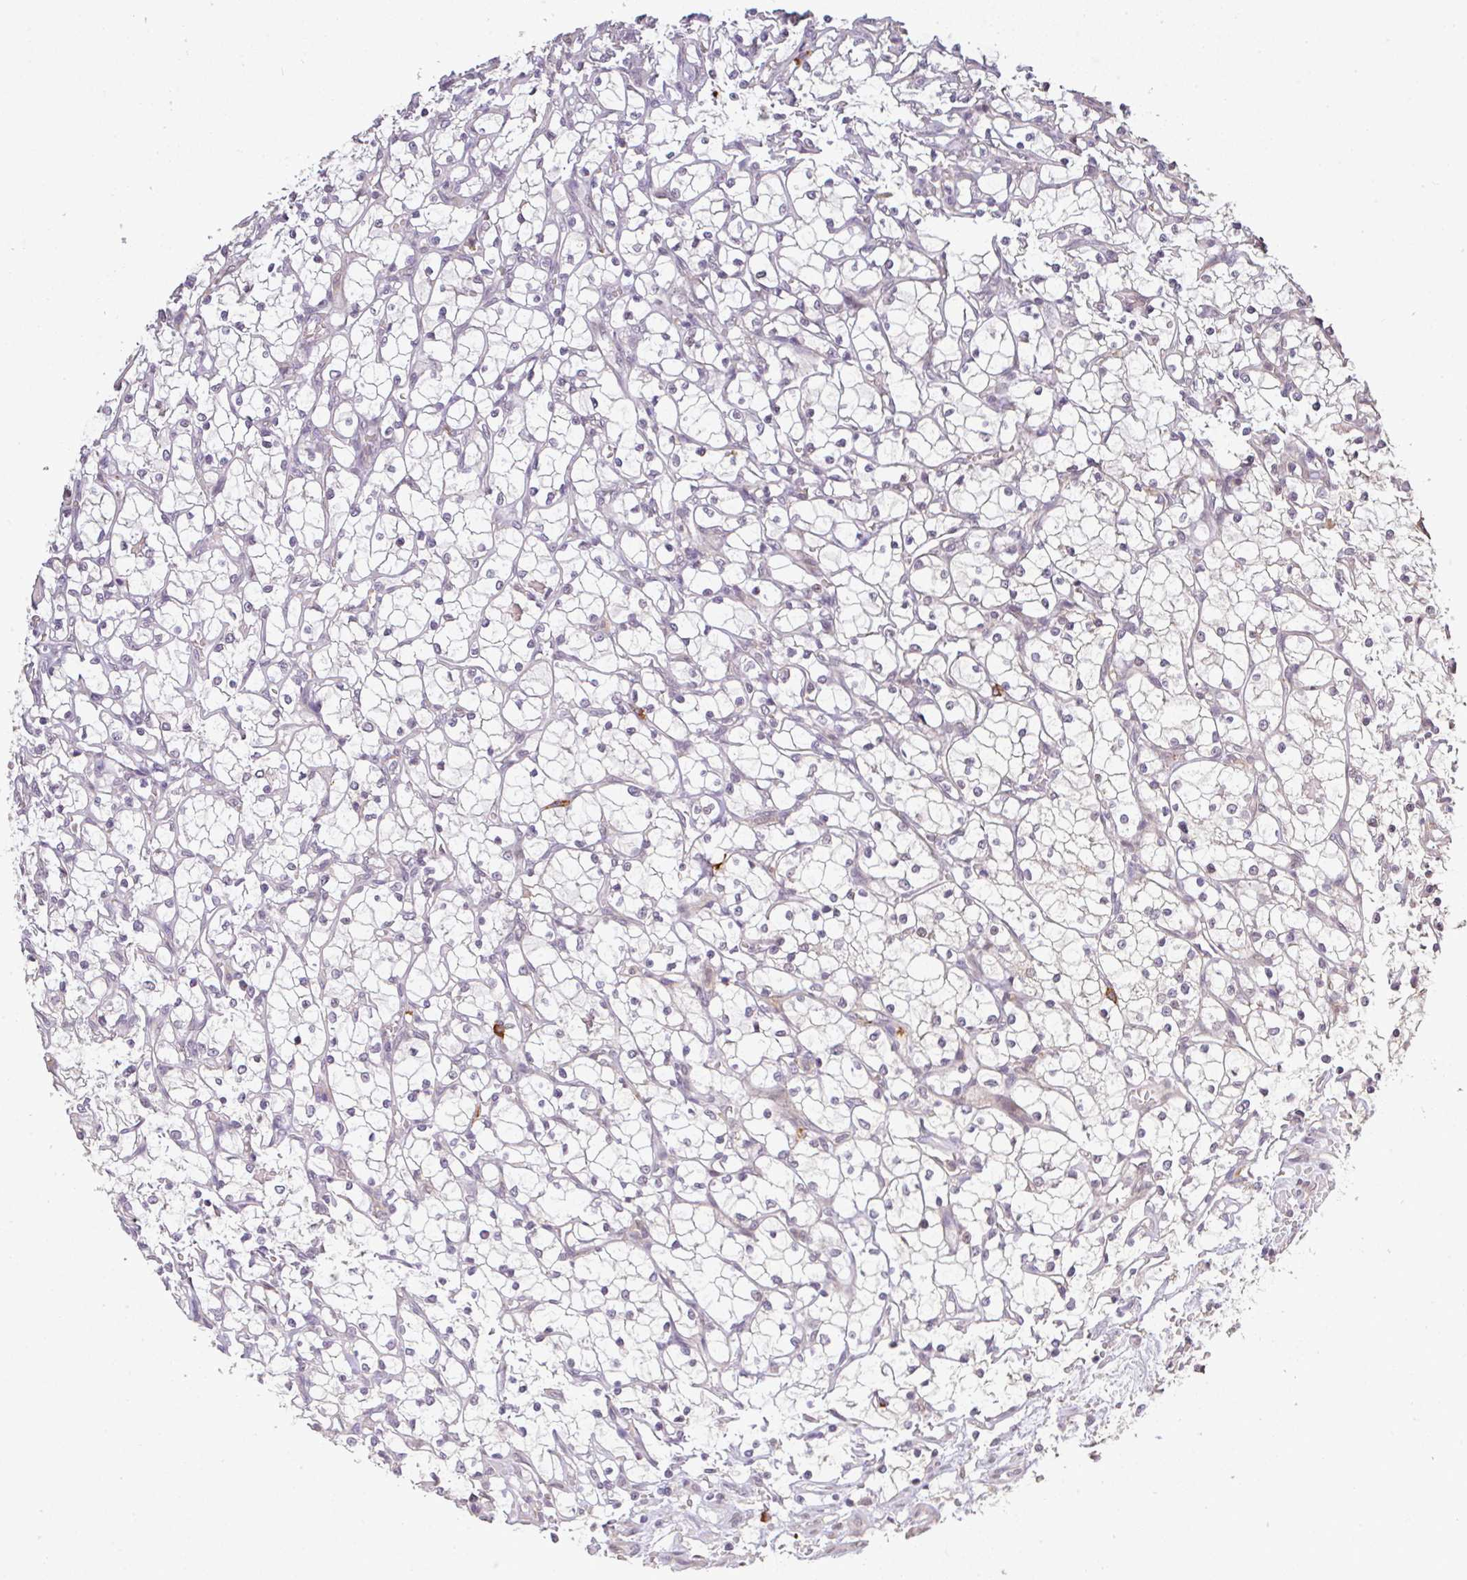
{"staining": {"intensity": "negative", "quantity": "none", "location": "none"}, "tissue": "renal cancer", "cell_type": "Tumor cells", "image_type": "cancer", "snomed": [{"axis": "morphology", "description": "Adenocarcinoma, NOS"}, {"axis": "topography", "description": "Kidney"}], "caption": "Tumor cells are negative for brown protein staining in renal cancer (adenocarcinoma).", "gene": "FAM153A", "patient": {"sex": "female", "age": 69}}